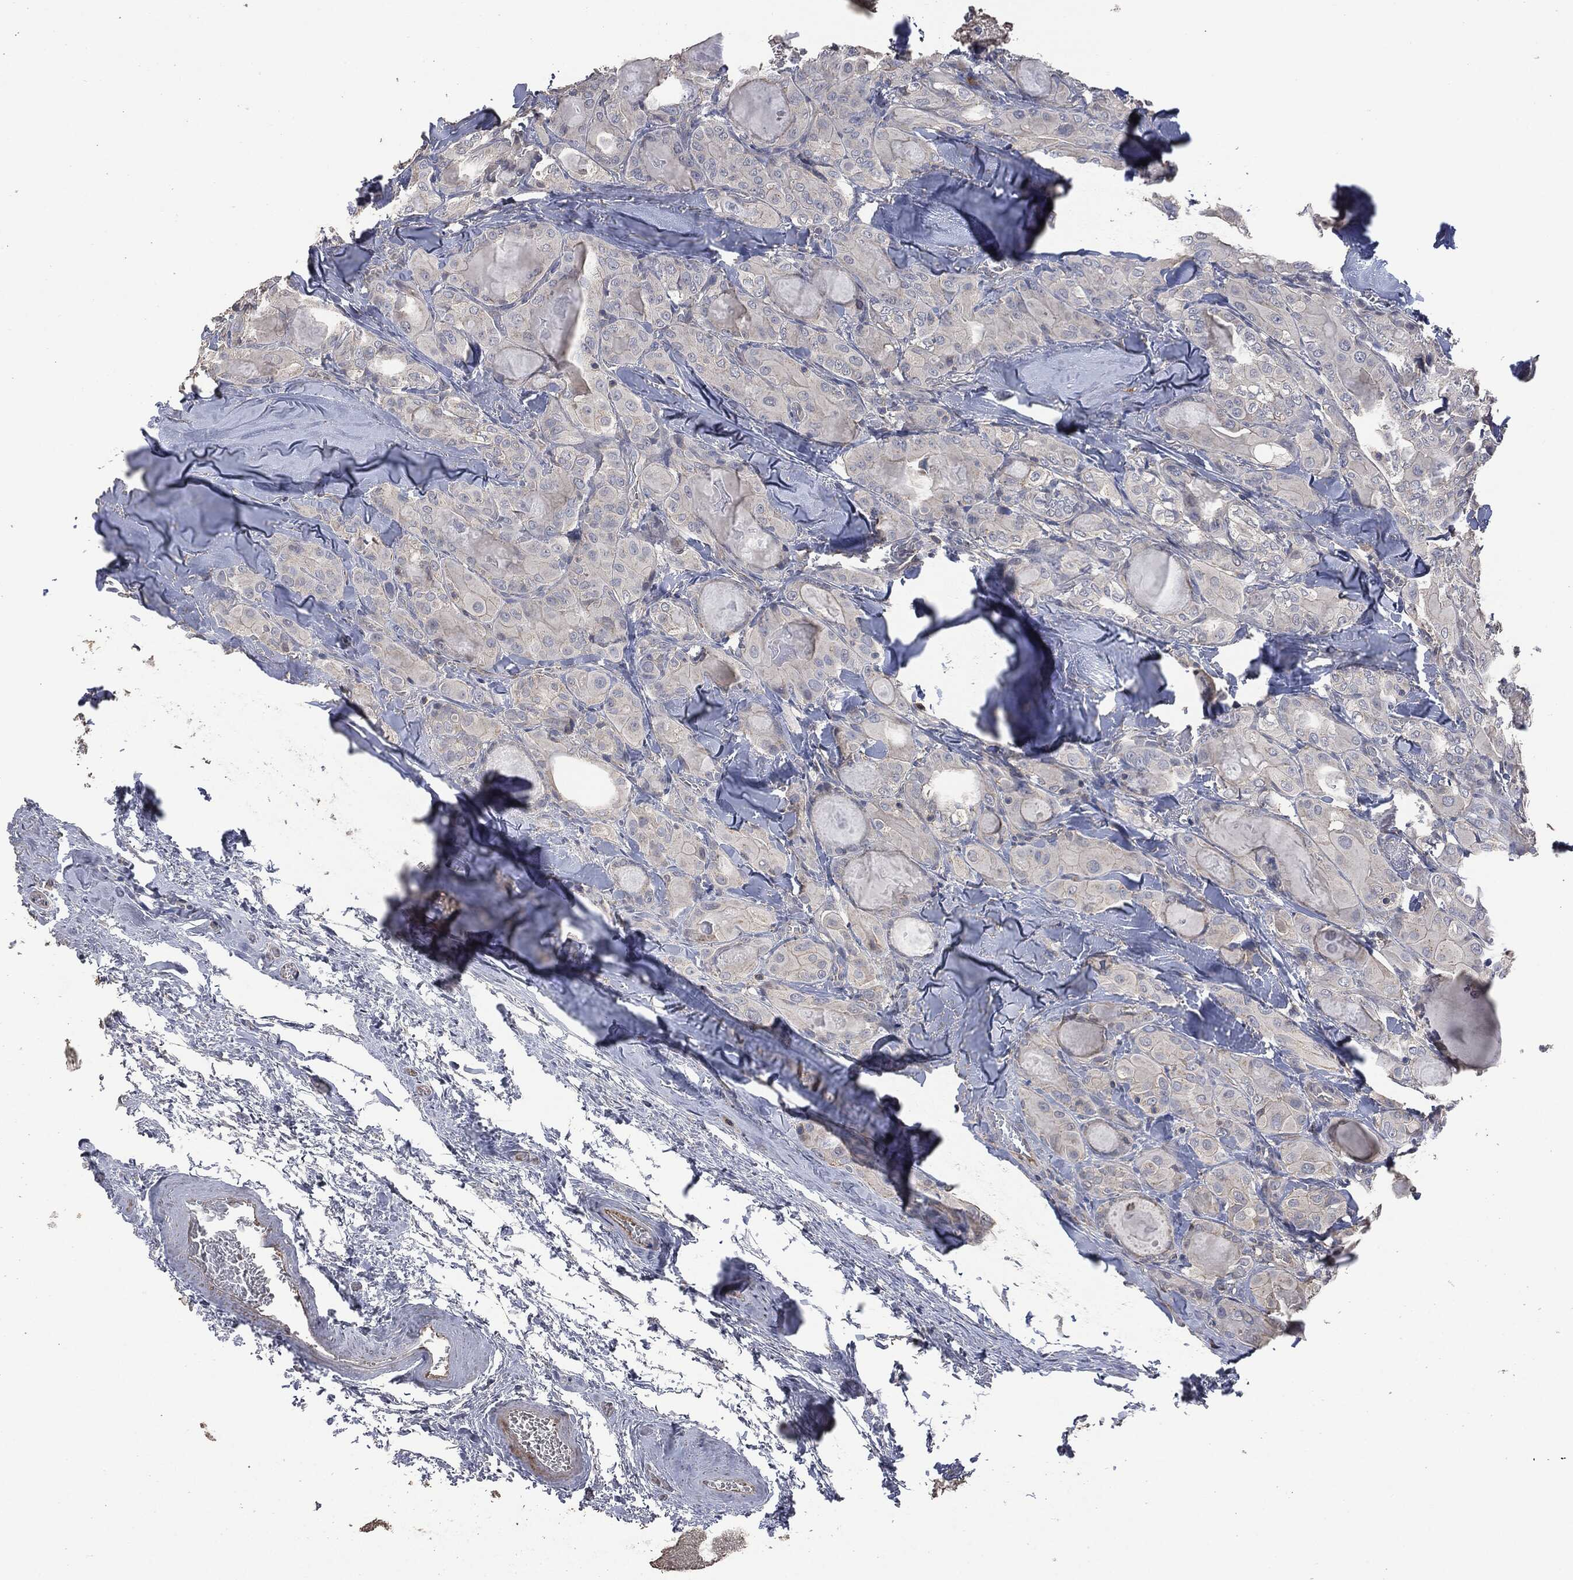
{"staining": {"intensity": "negative", "quantity": "none", "location": "none"}, "tissue": "thyroid cancer", "cell_type": "Tumor cells", "image_type": "cancer", "snomed": [{"axis": "morphology", "description": "Normal tissue, NOS"}, {"axis": "morphology", "description": "Papillary adenocarcinoma, NOS"}, {"axis": "topography", "description": "Thyroid gland"}], "caption": "Thyroid papillary adenocarcinoma was stained to show a protein in brown. There is no significant staining in tumor cells. (Brightfield microscopy of DAB immunohistochemistry at high magnification).", "gene": "MSLN", "patient": {"sex": "female", "age": 66}}